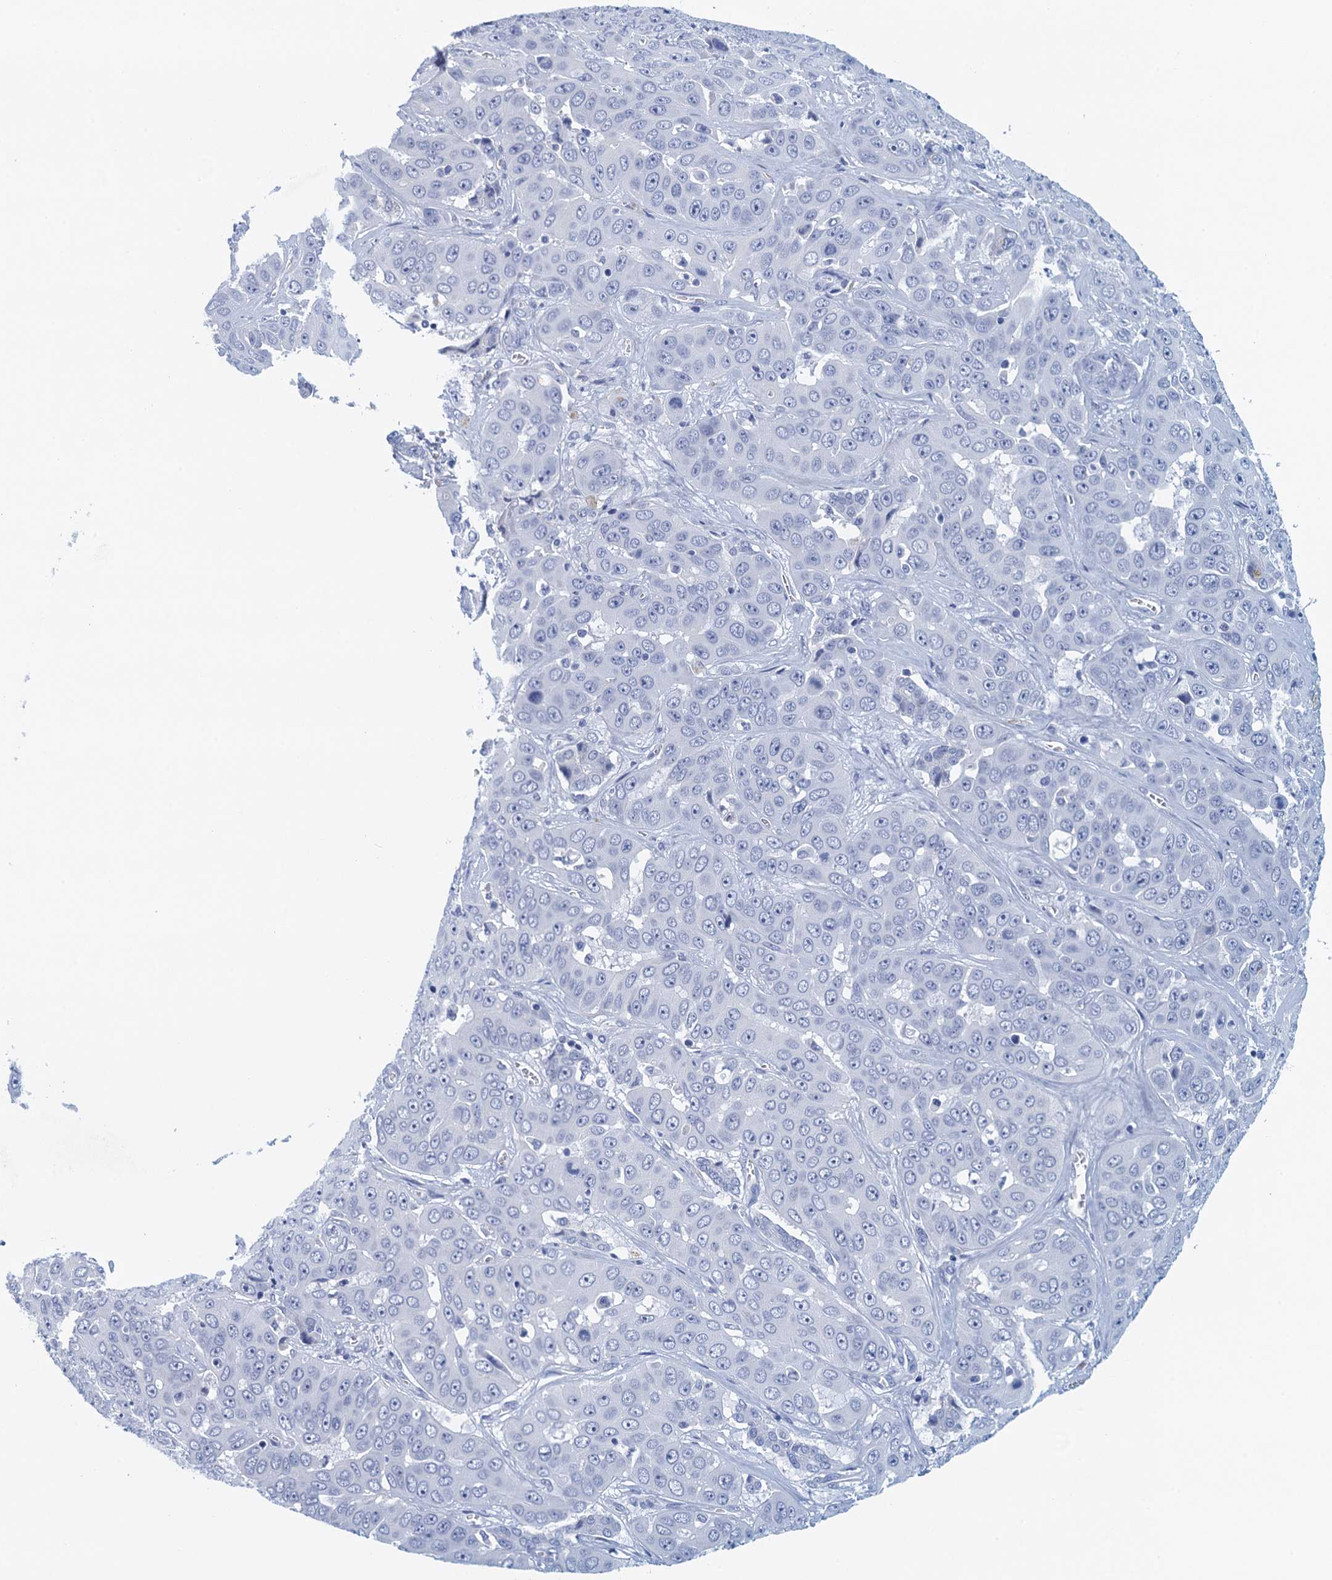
{"staining": {"intensity": "negative", "quantity": "none", "location": "none"}, "tissue": "liver cancer", "cell_type": "Tumor cells", "image_type": "cancer", "snomed": [{"axis": "morphology", "description": "Cholangiocarcinoma"}, {"axis": "topography", "description": "Liver"}], "caption": "Immunohistochemistry photomicrograph of neoplastic tissue: human liver cholangiocarcinoma stained with DAB (3,3'-diaminobenzidine) shows no significant protein staining in tumor cells.", "gene": "CYP51A1", "patient": {"sex": "female", "age": 52}}